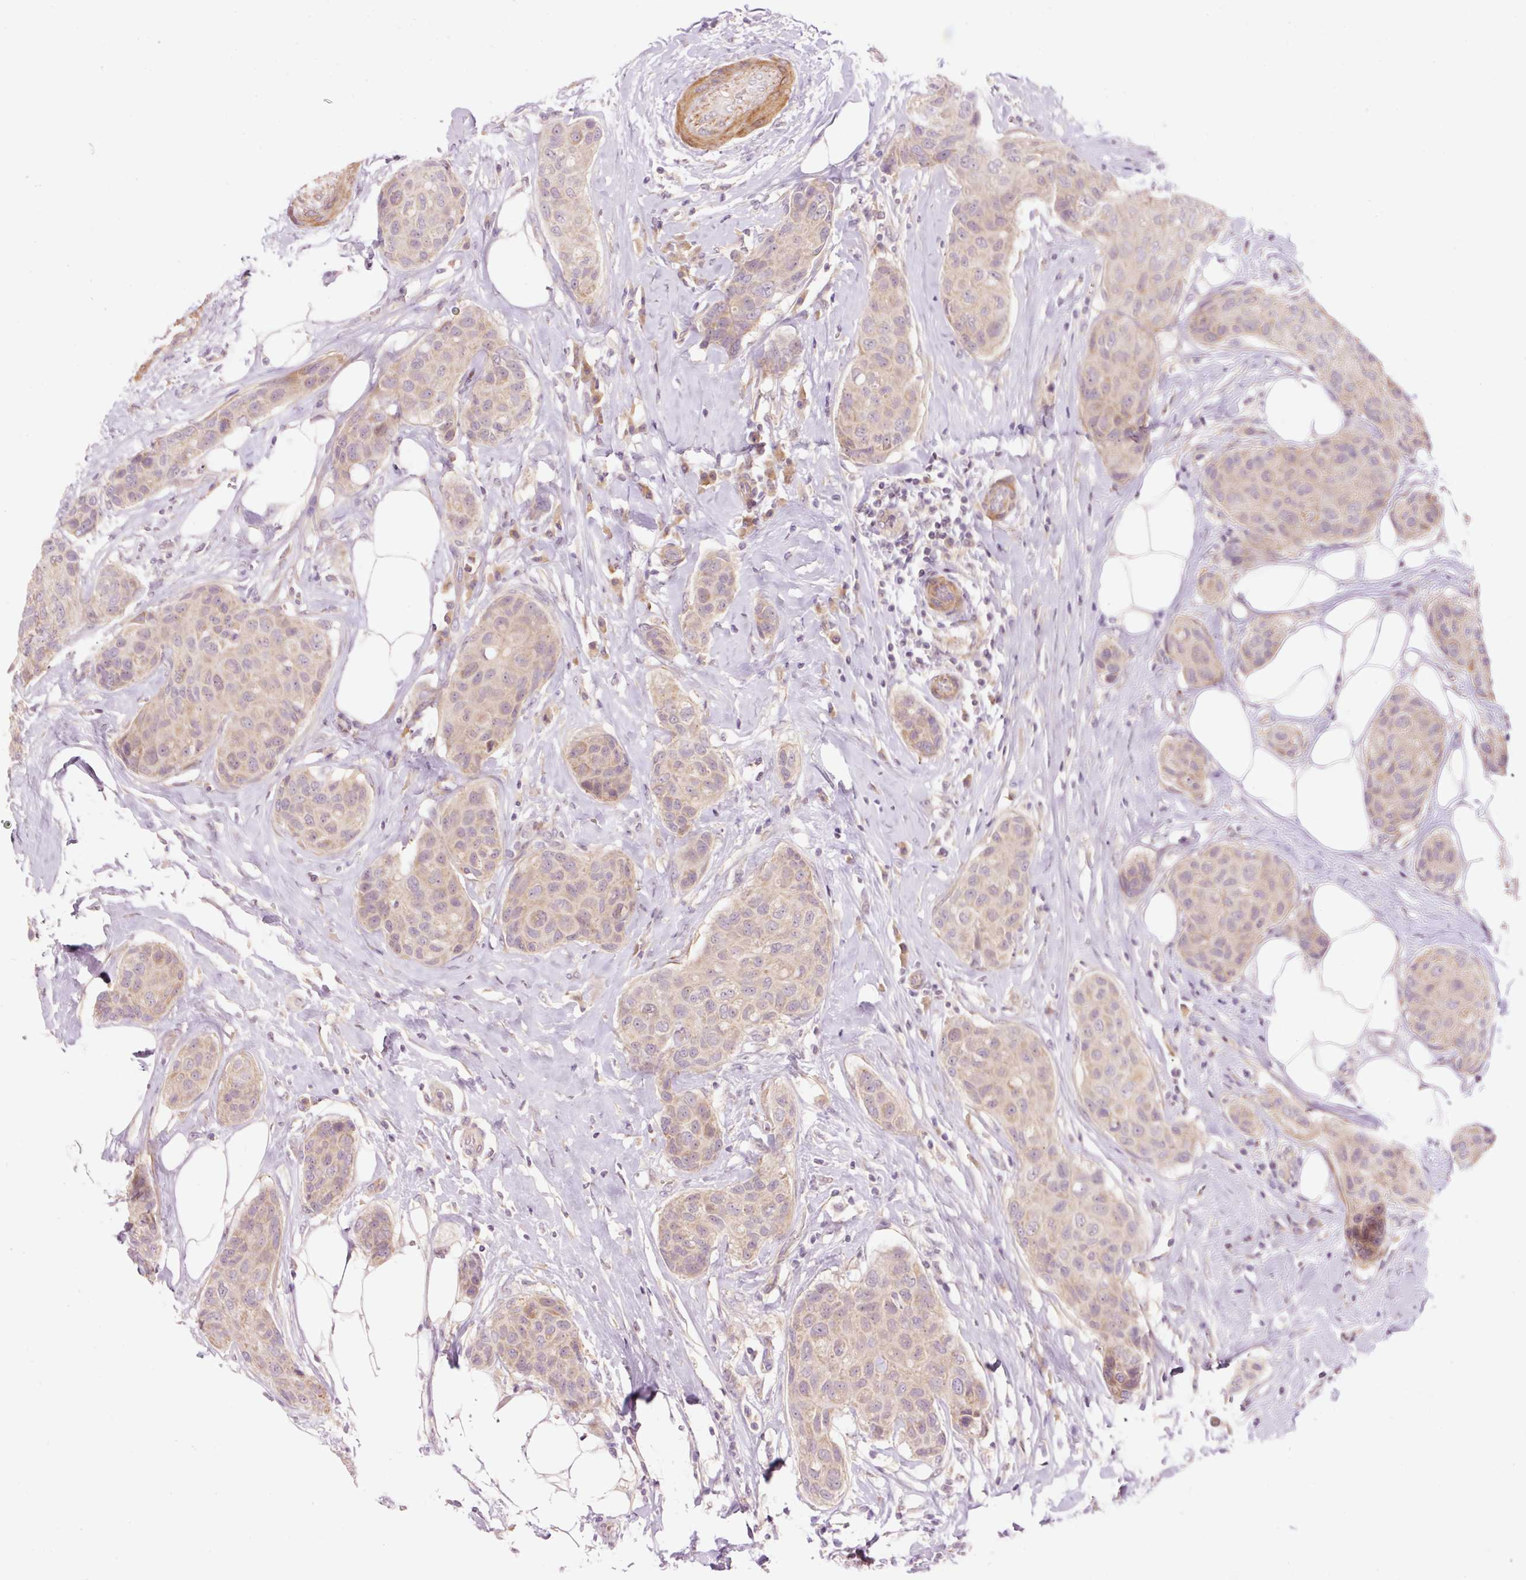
{"staining": {"intensity": "weak", "quantity": "25%-75%", "location": "cytoplasmic/membranous"}, "tissue": "breast cancer", "cell_type": "Tumor cells", "image_type": "cancer", "snomed": [{"axis": "morphology", "description": "Duct carcinoma"}, {"axis": "topography", "description": "Breast"}, {"axis": "topography", "description": "Lymph node"}], "caption": "Immunohistochemical staining of human breast cancer demonstrates low levels of weak cytoplasmic/membranous staining in approximately 25%-75% of tumor cells. (IHC, brightfield microscopy, high magnification).", "gene": "SLC29A3", "patient": {"sex": "female", "age": 80}}